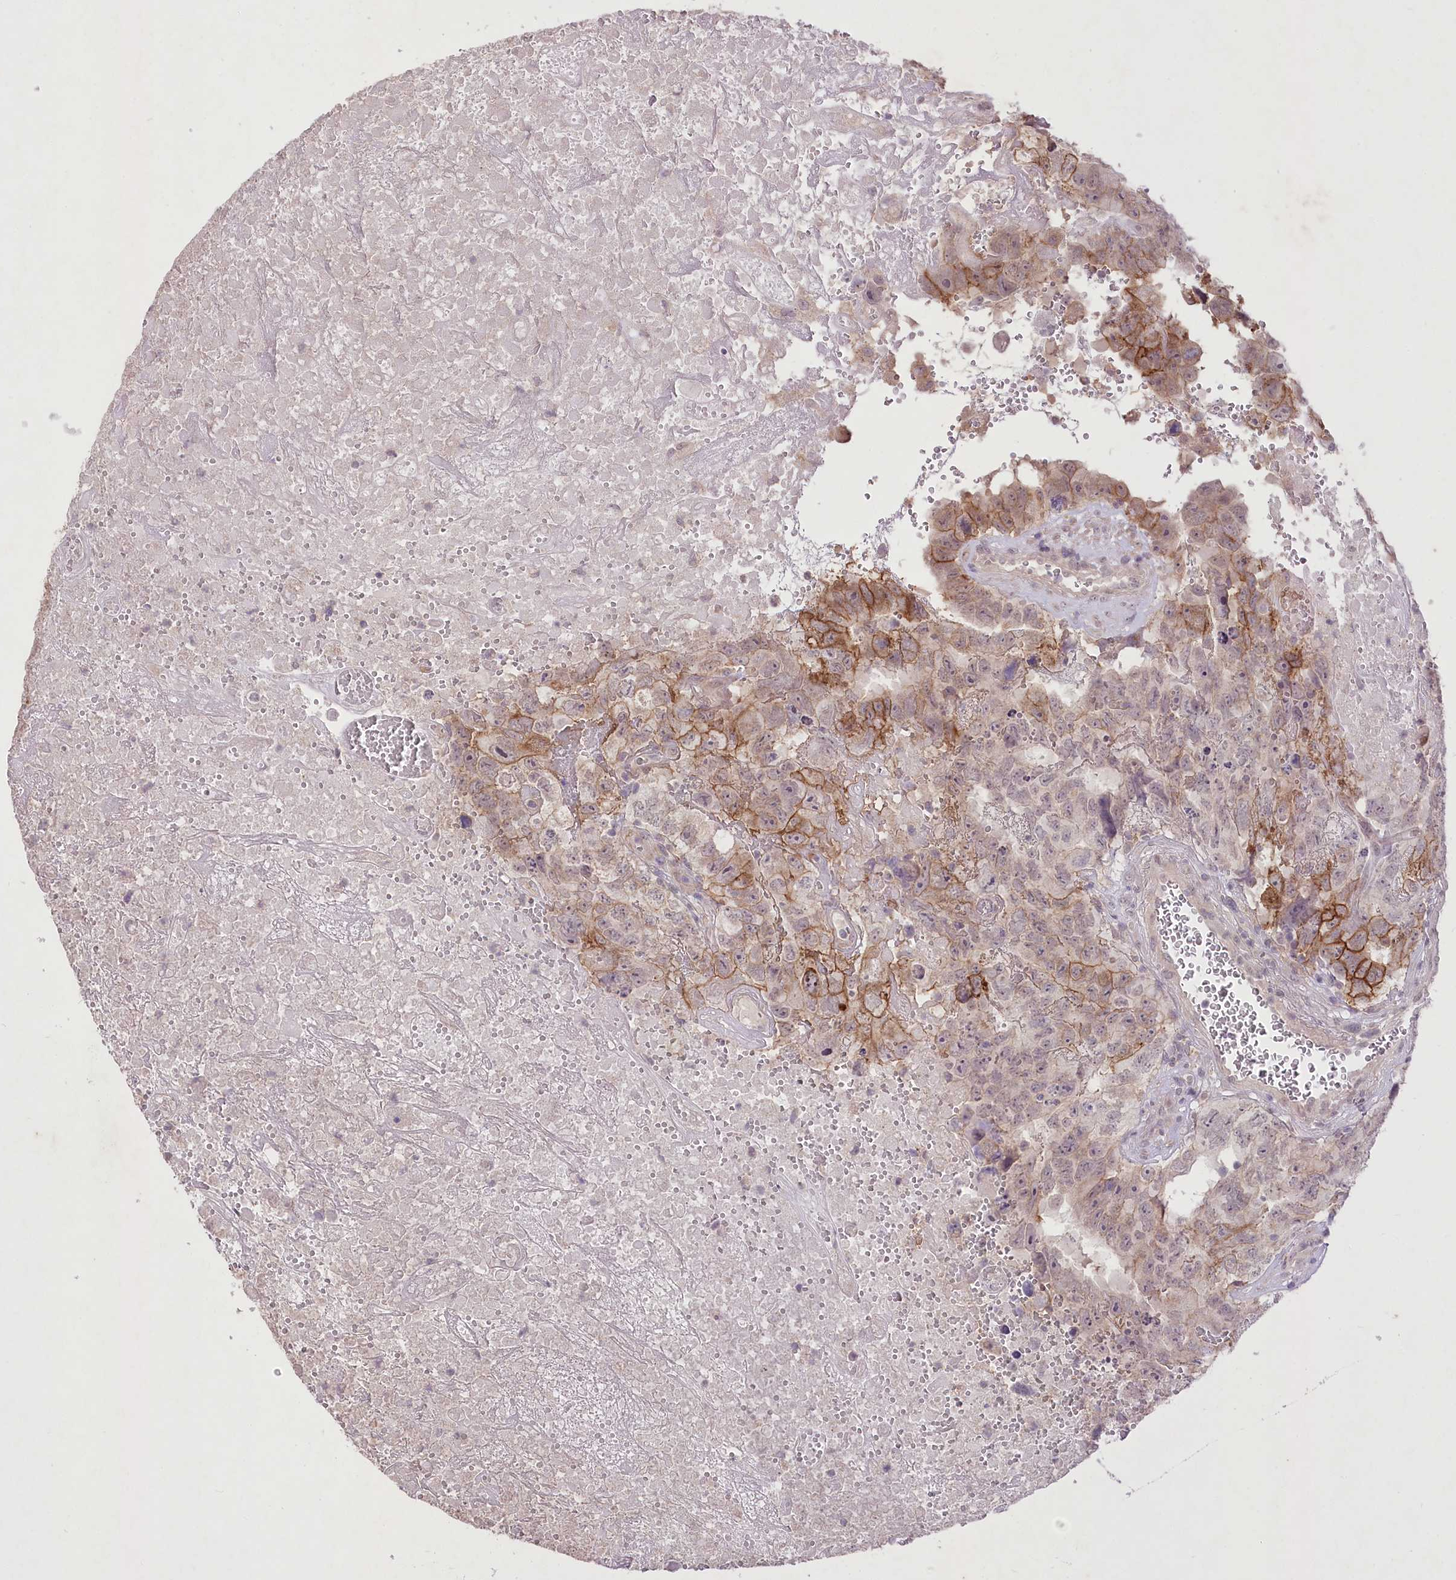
{"staining": {"intensity": "moderate", "quantity": "<25%", "location": "cytoplasmic/membranous"}, "tissue": "testis cancer", "cell_type": "Tumor cells", "image_type": "cancer", "snomed": [{"axis": "morphology", "description": "Carcinoma, Embryonal, NOS"}, {"axis": "topography", "description": "Testis"}], "caption": "Embryonal carcinoma (testis) tissue shows moderate cytoplasmic/membranous positivity in approximately <25% of tumor cells, visualized by immunohistochemistry.", "gene": "ENPP1", "patient": {"sex": "male", "age": 45}}